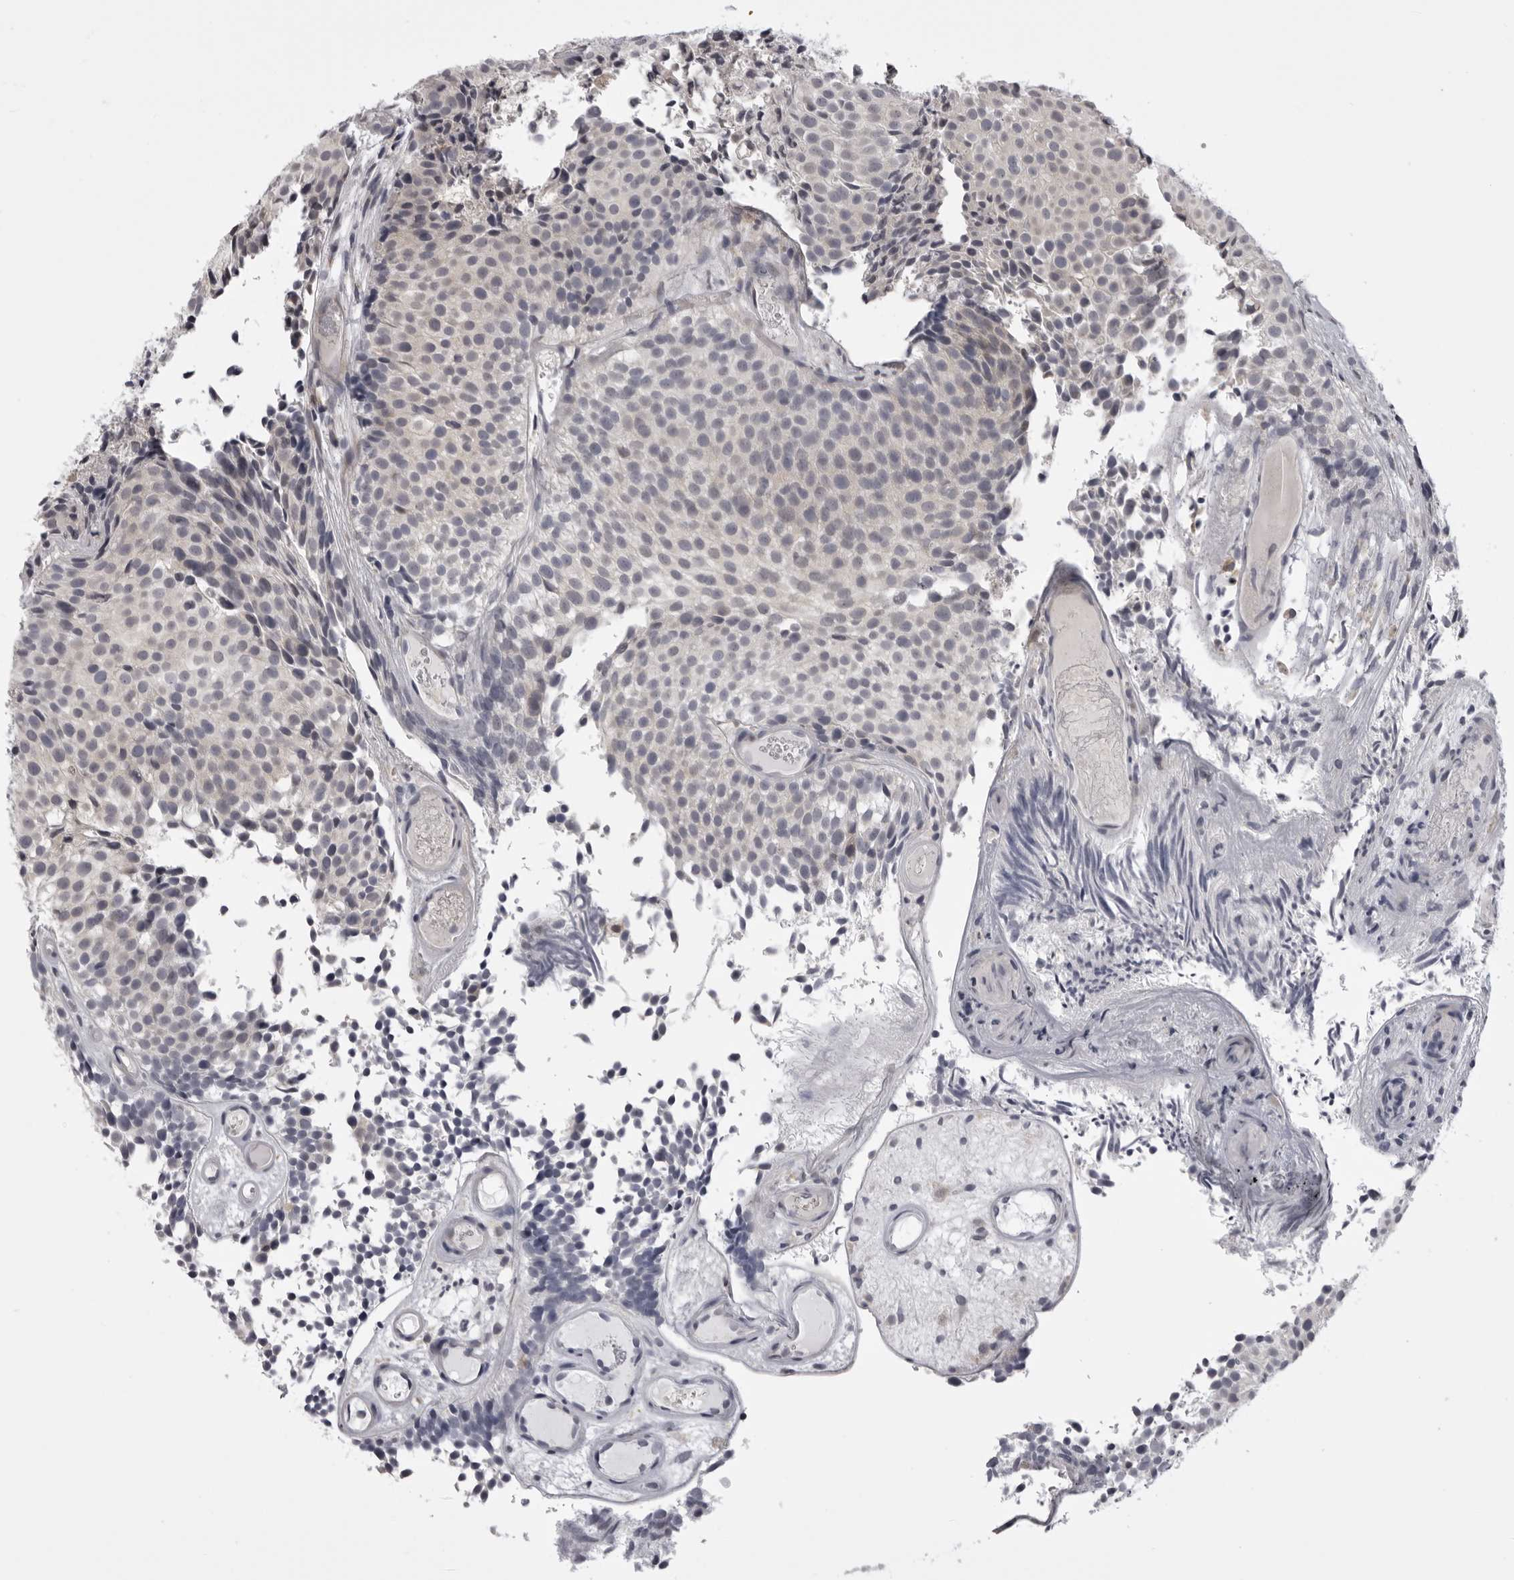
{"staining": {"intensity": "negative", "quantity": "none", "location": "none"}, "tissue": "urothelial cancer", "cell_type": "Tumor cells", "image_type": "cancer", "snomed": [{"axis": "morphology", "description": "Urothelial carcinoma, Low grade"}, {"axis": "topography", "description": "Urinary bladder"}], "caption": "An IHC micrograph of urothelial carcinoma (low-grade) is shown. There is no staining in tumor cells of urothelial carcinoma (low-grade).", "gene": "NCEH1", "patient": {"sex": "male", "age": 86}}